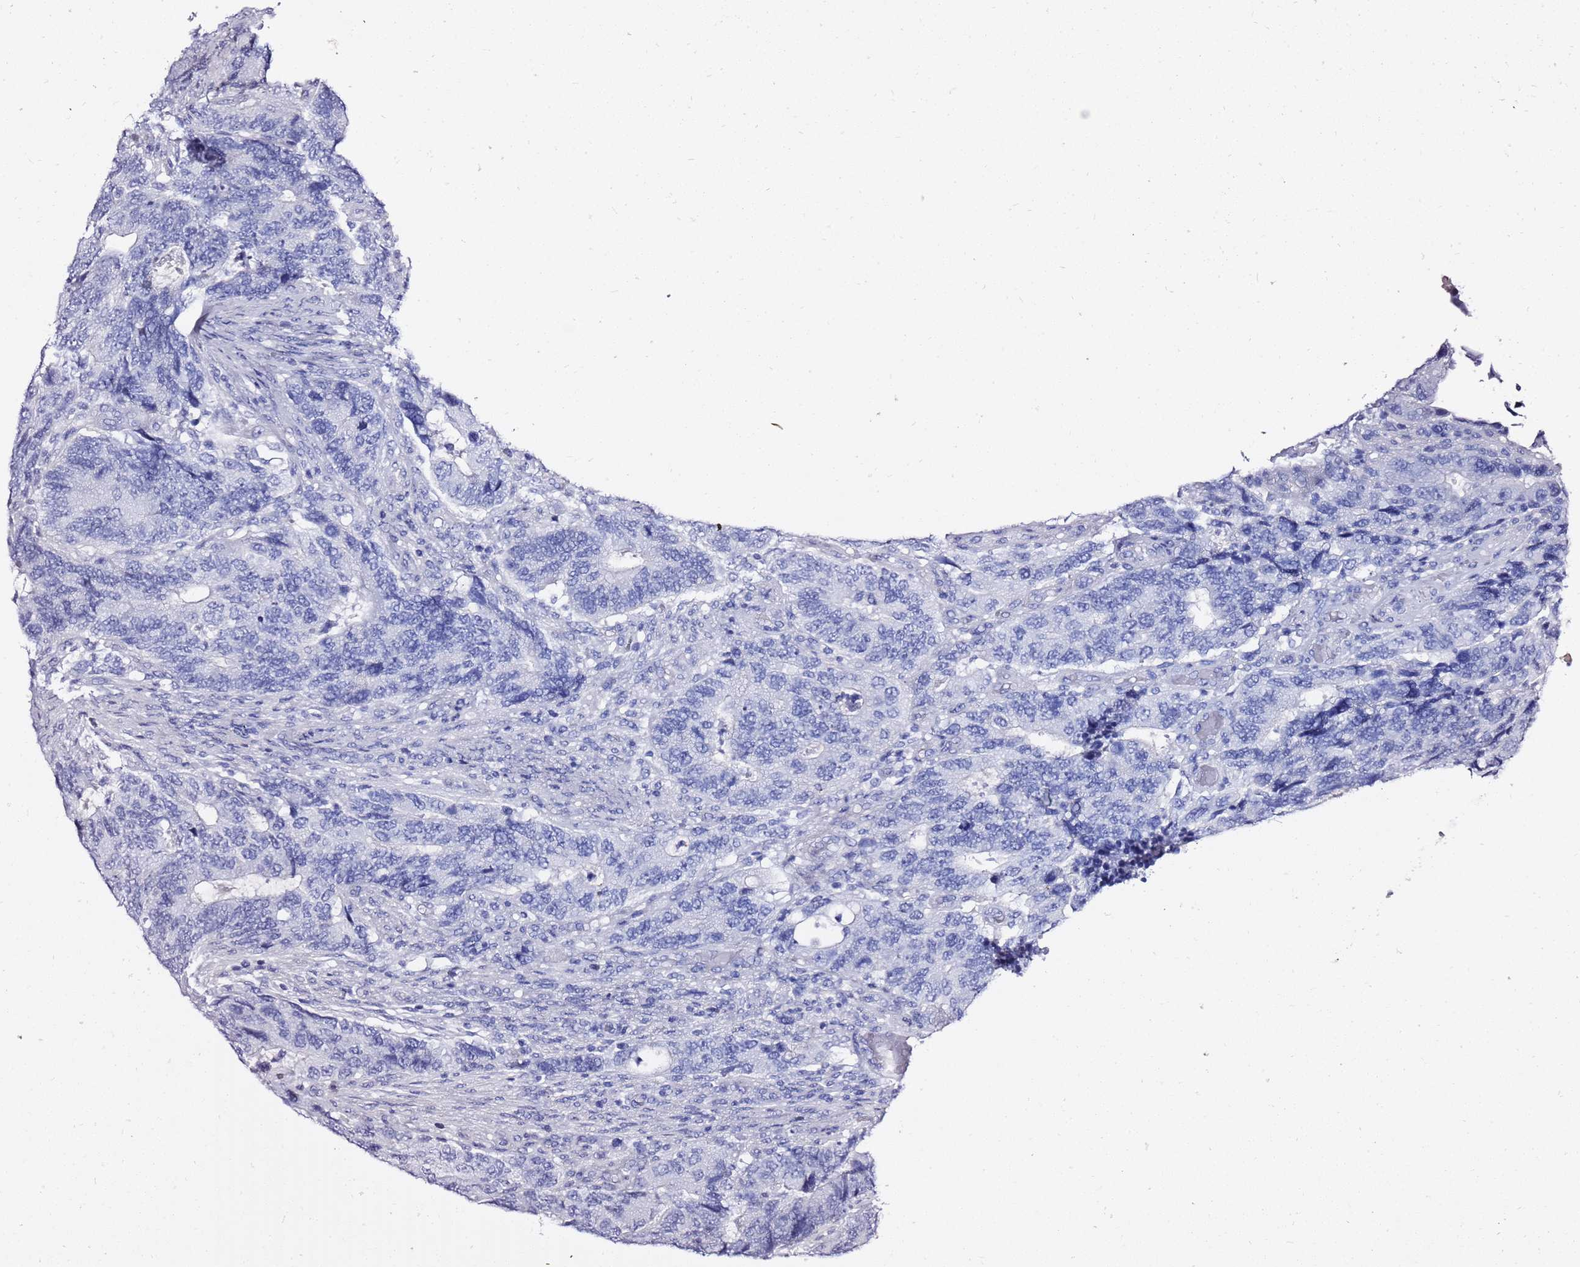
{"staining": {"intensity": "negative", "quantity": "none", "location": "none"}, "tissue": "colorectal cancer", "cell_type": "Tumor cells", "image_type": "cancer", "snomed": [{"axis": "morphology", "description": "Adenocarcinoma, NOS"}, {"axis": "topography", "description": "Colon"}], "caption": "IHC of human colorectal cancer exhibits no expression in tumor cells. (Stains: DAB (3,3'-diaminobenzidine) immunohistochemistry with hematoxylin counter stain, Microscopy: brightfield microscopy at high magnification).", "gene": "LIPF", "patient": {"sex": "male", "age": 87}}